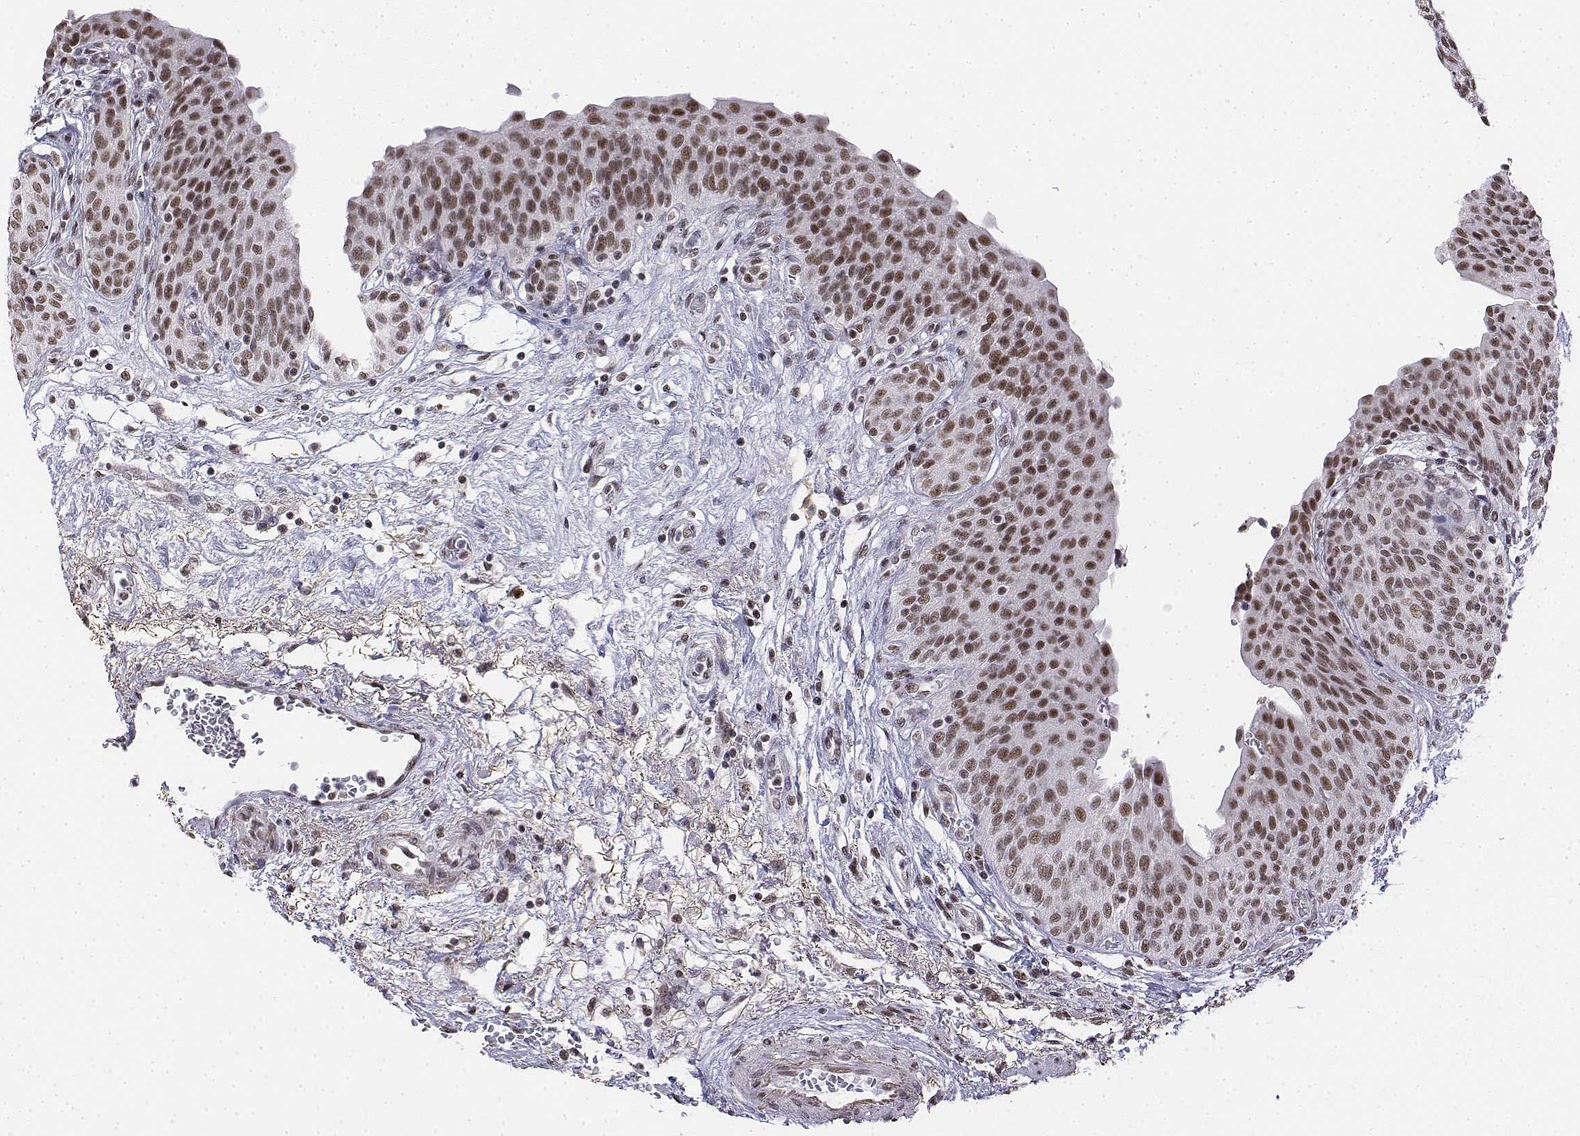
{"staining": {"intensity": "moderate", "quantity": ">75%", "location": "nuclear"}, "tissue": "urinary bladder", "cell_type": "Urothelial cells", "image_type": "normal", "snomed": [{"axis": "morphology", "description": "Normal tissue, NOS"}, {"axis": "topography", "description": "Urinary bladder"}], "caption": "IHC micrograph of unremarkable urinary bladder: human urinary bladder stained using IHC demonstrates medium levels of moderate protein expression localized specifically in the nuclear of urothelial cells, appearing as a nuclear brown color.", "gene": "SETD1A", "patient": {"sex": "male", "age": 68}}